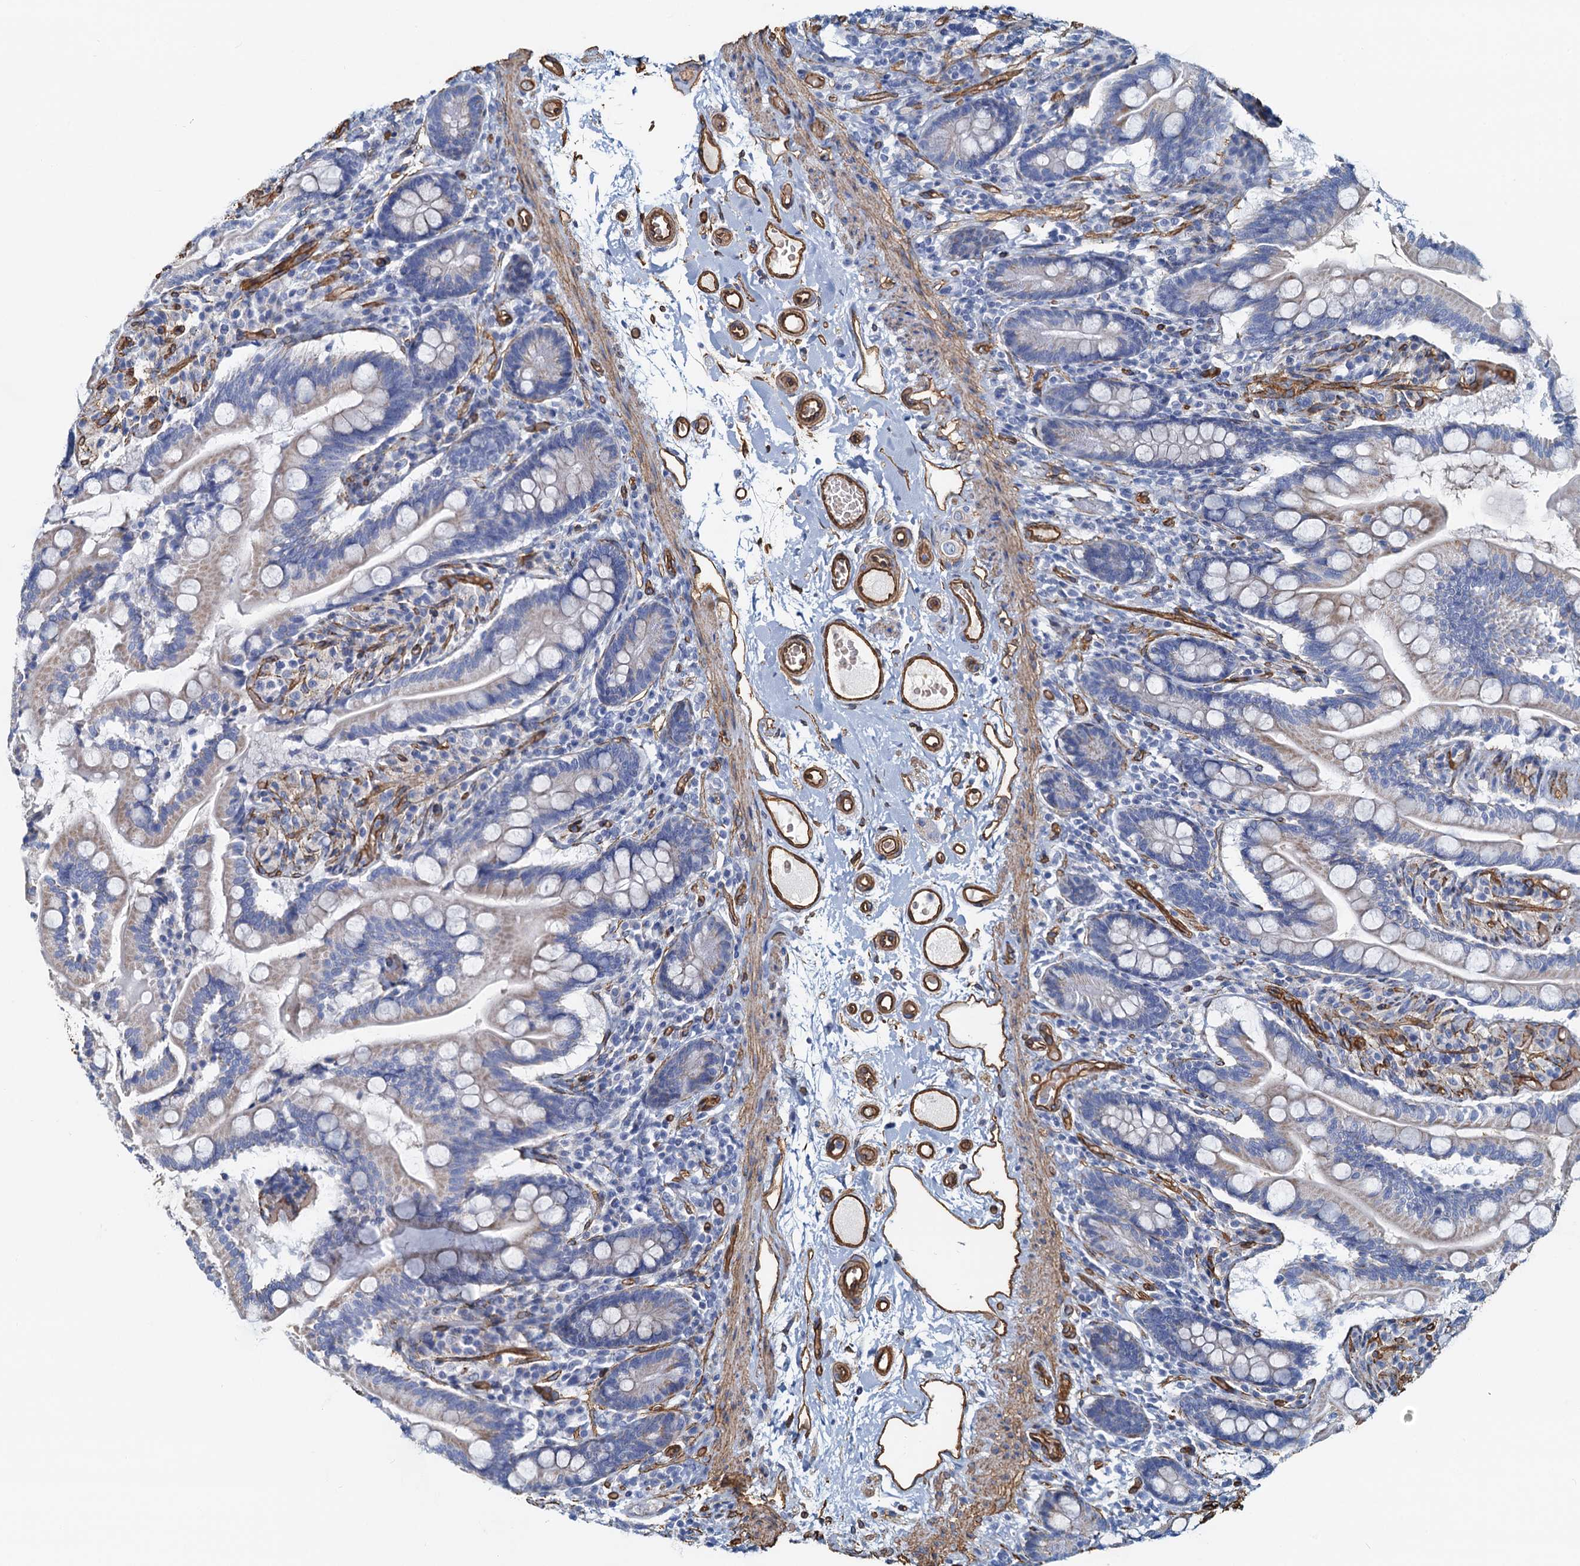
{"staining": {"intensity": "negative", "quantity": "none", "location": "none"}, "tissue": "small intestine", "cell_type": "Glandular cells", "image_type": "normal", "snomed": [{"axis": "morphology", "description": "Normal tissue, NOS"}, {"axis": "topography", "description": "Small intestine"}], "caption": "Protein analysis of normal small intestine demonstrates no significant positivity in glandular cells. The staining is performed using DAB (3,3'-diaminobenzidine) brown chromogen with nuclei counter-stained in using hematoxylin.", "gene": "DGKG", "patient": {"sex": "female", "age": 64}}